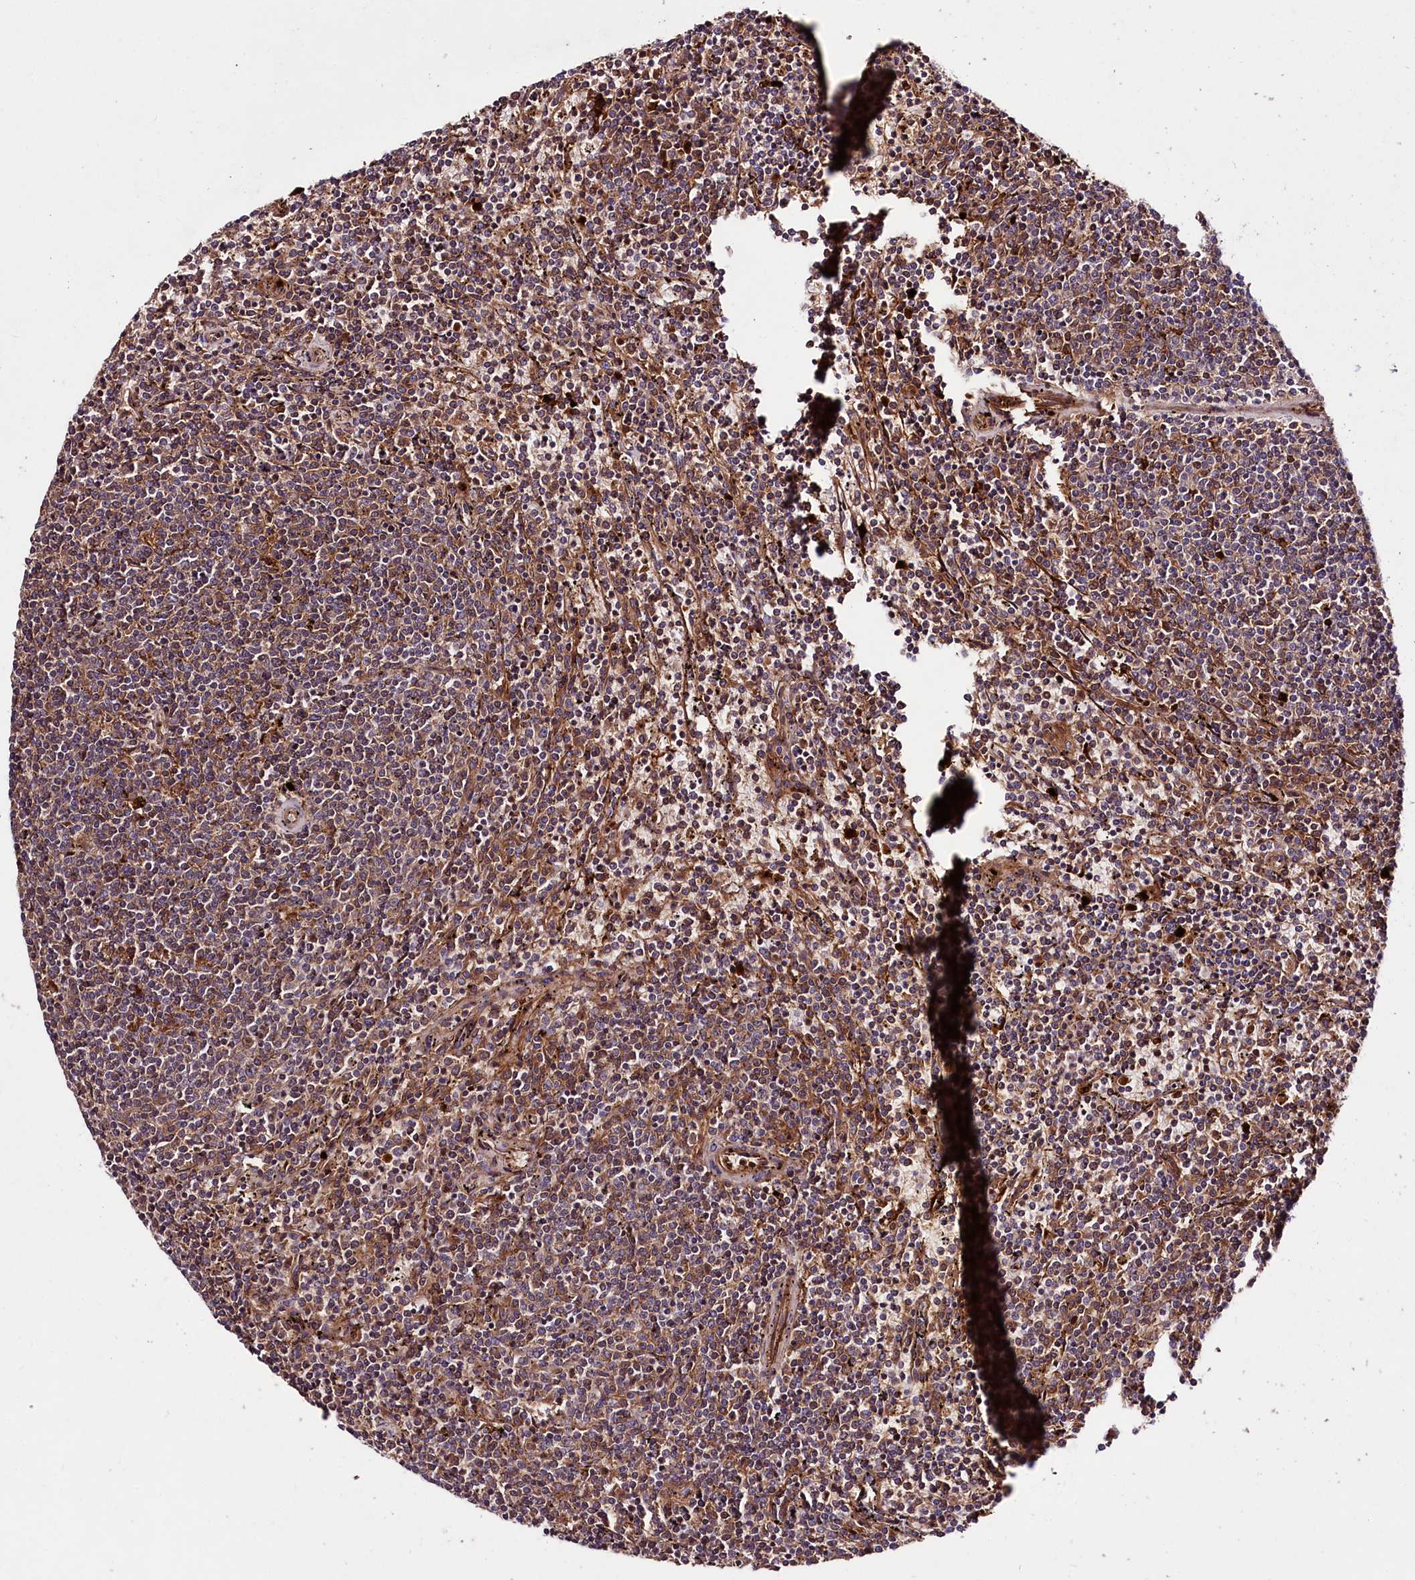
{"staining": {"intensity": "moderate", "quantity": "<25%", "location": "cytoplasmic/membranous"}, "tissue": "lymphoma", "cell_type": "Tumor cells", "image_type": "cancer", "snomed": [{"axis": "morphology", "description": "Malignant lymphoma, non-Hodgkin's type, Low grade"}, {"axis": "topography", "description": "Spleen"}], "caption": "Lymphoma tissue reveals moderate cytoplasmic/membranous positivity in about <25% of tumor cells", "gene": "TNPO3", "patient": {"sex": "female", "age": 50}}